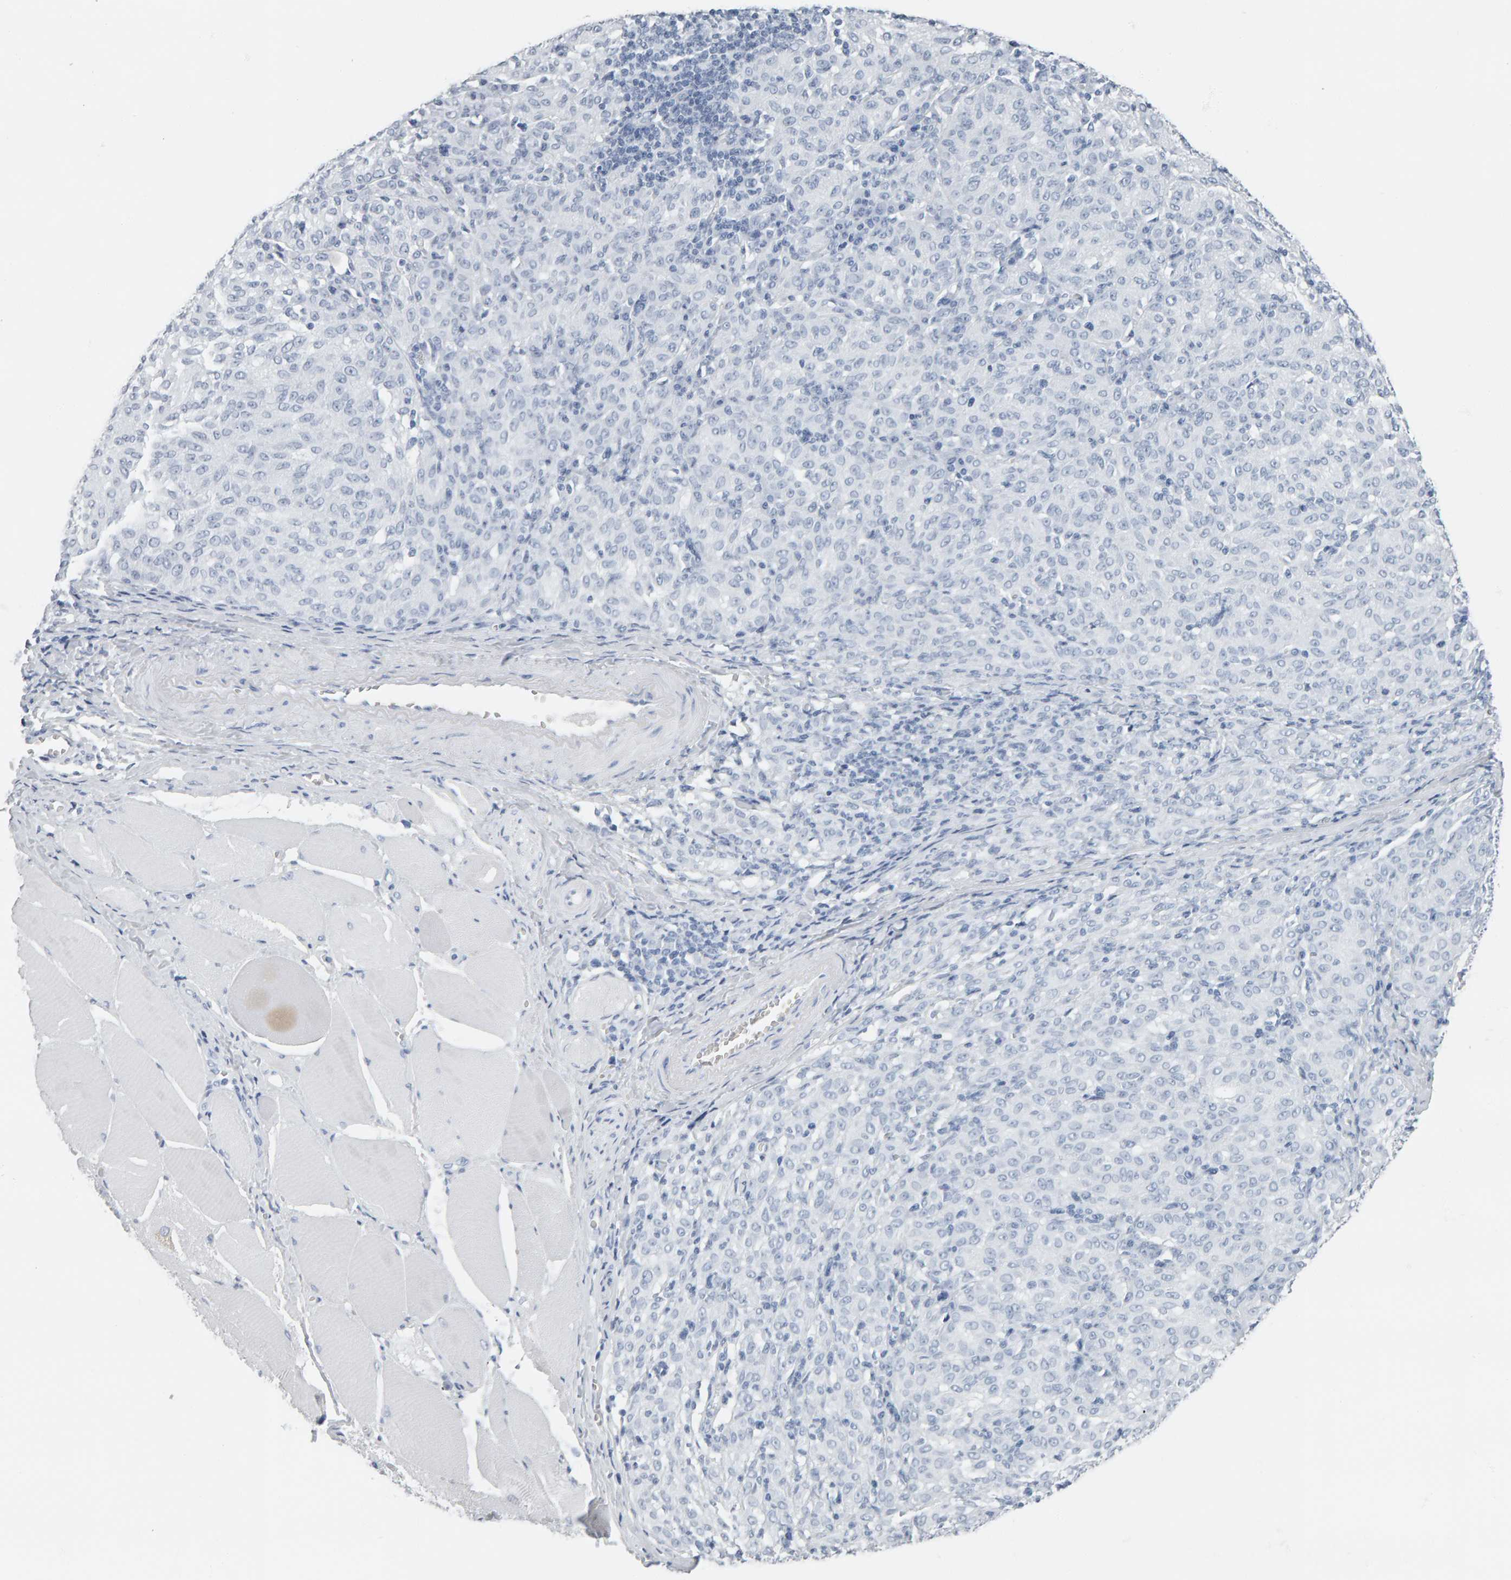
{"staining": {"intensity": "negative", "quantity": "none", "location": "none"}, "tissue": "melanoma", "cell_type": "Tumor cells", "image_type": "cancer", "snomed": [{"axis": "morphology", "description": "Malignant melanoma, NOS"}, {"axis": "topography", "description": "Skin"}], "caption": "IHC image of melanoma stained for a protein (brown), which exhibits no positivity in tumor cells.", "gene": "SPACA3", "patient": {"sex": "female", "age": 72}}